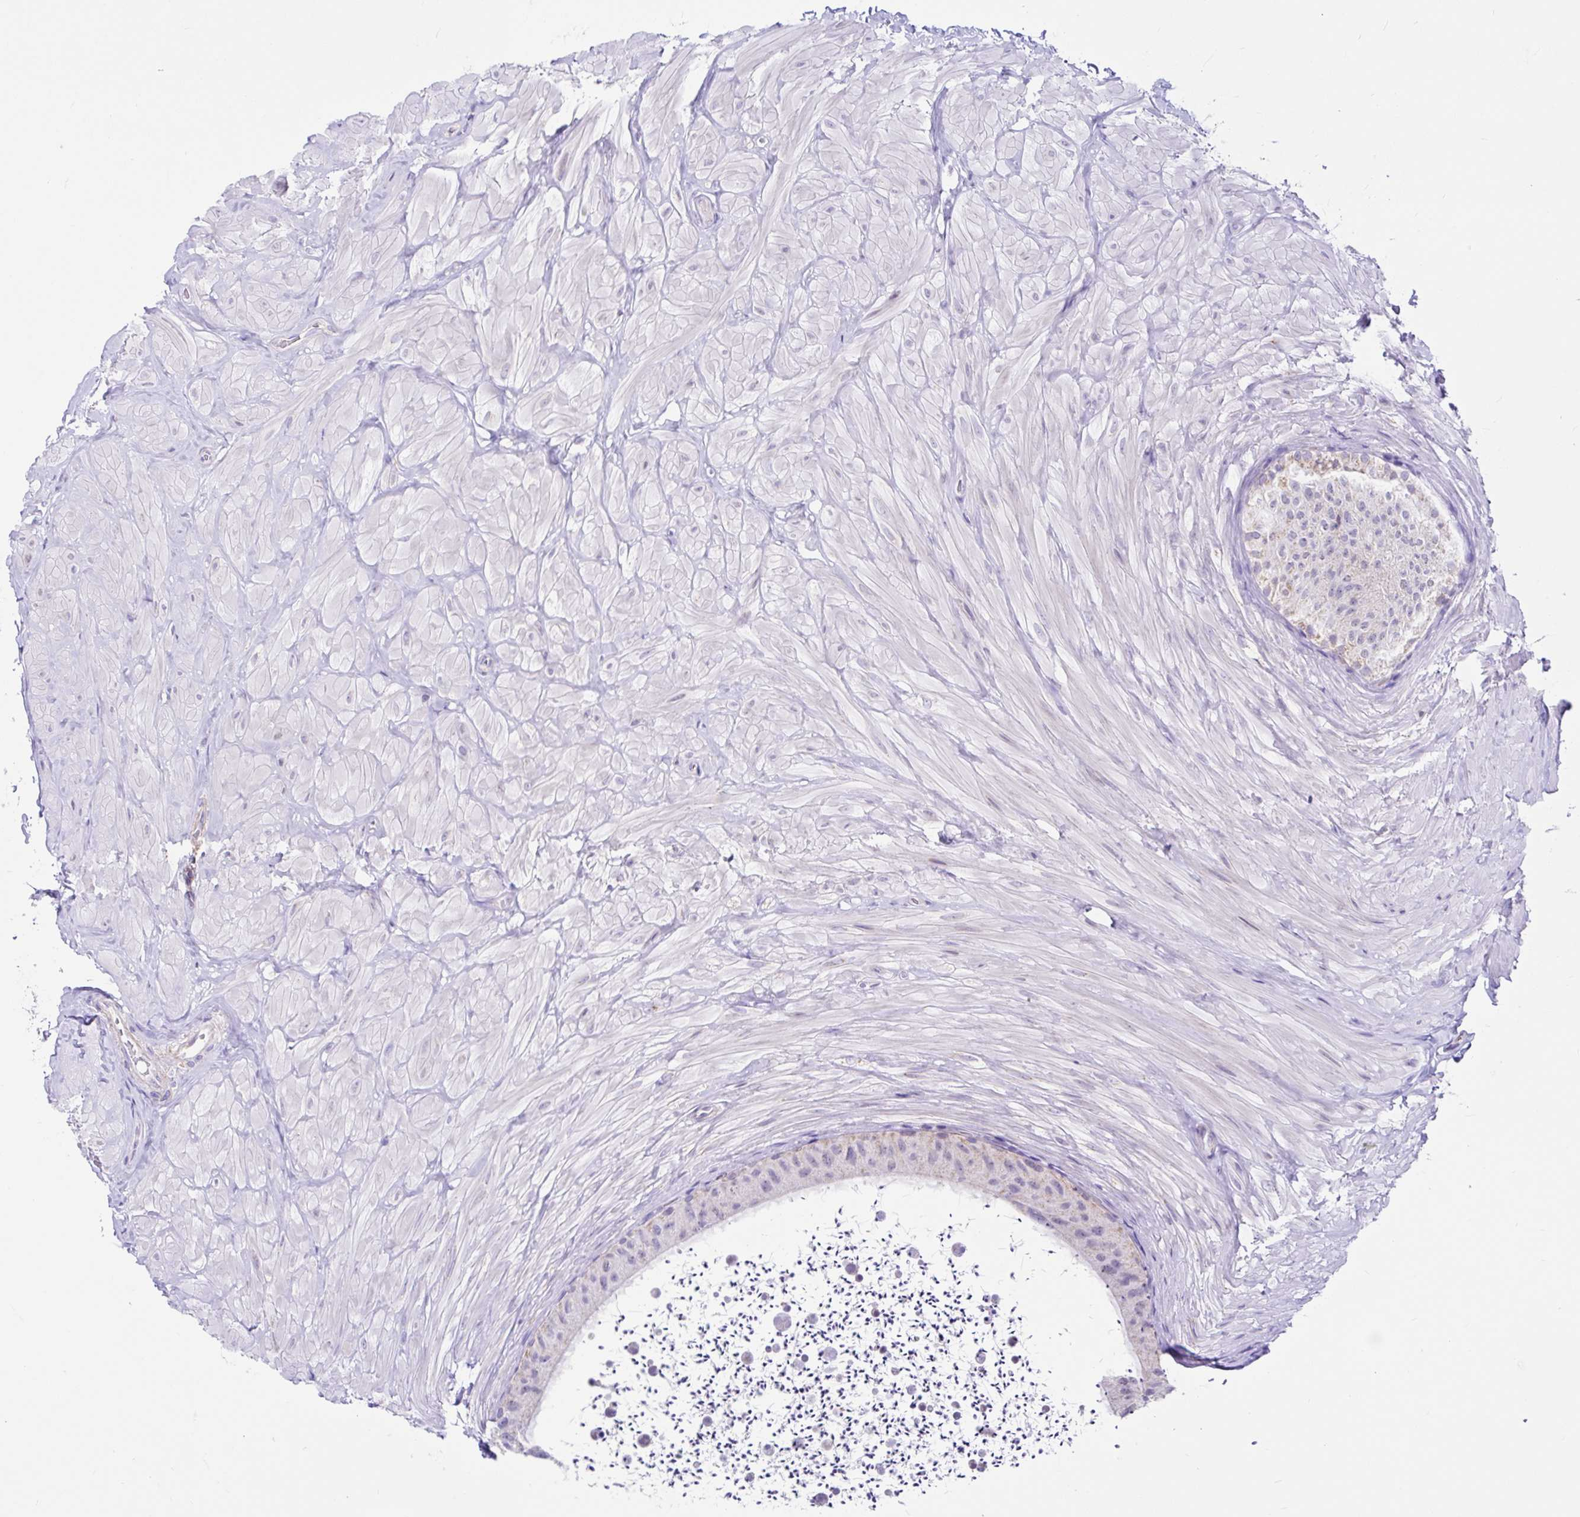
{"staining": {"intensity": "weak", "quantity": "<25%", "location": "cytoplasmic/membranous"}, "tissue": "epididymis", "cell_type": "Glandular cells", "image_type": "normal", "snomed": [{"axis": "morphology", "description": "Normal tissue, NOS"}, {"axis": "topography", "description": "Epididymis"}, {"axis": "topography", "description": "Peripheral nerve tissue"}], "caption": "This micrograph is of normal epididymis stained with IHC to label a protein in brown with the nuclei are counter-stained blue. There is no staining in glandular cells.", "gene": "NDUFS2", "patient": {"sex": "male", "age": 32}}